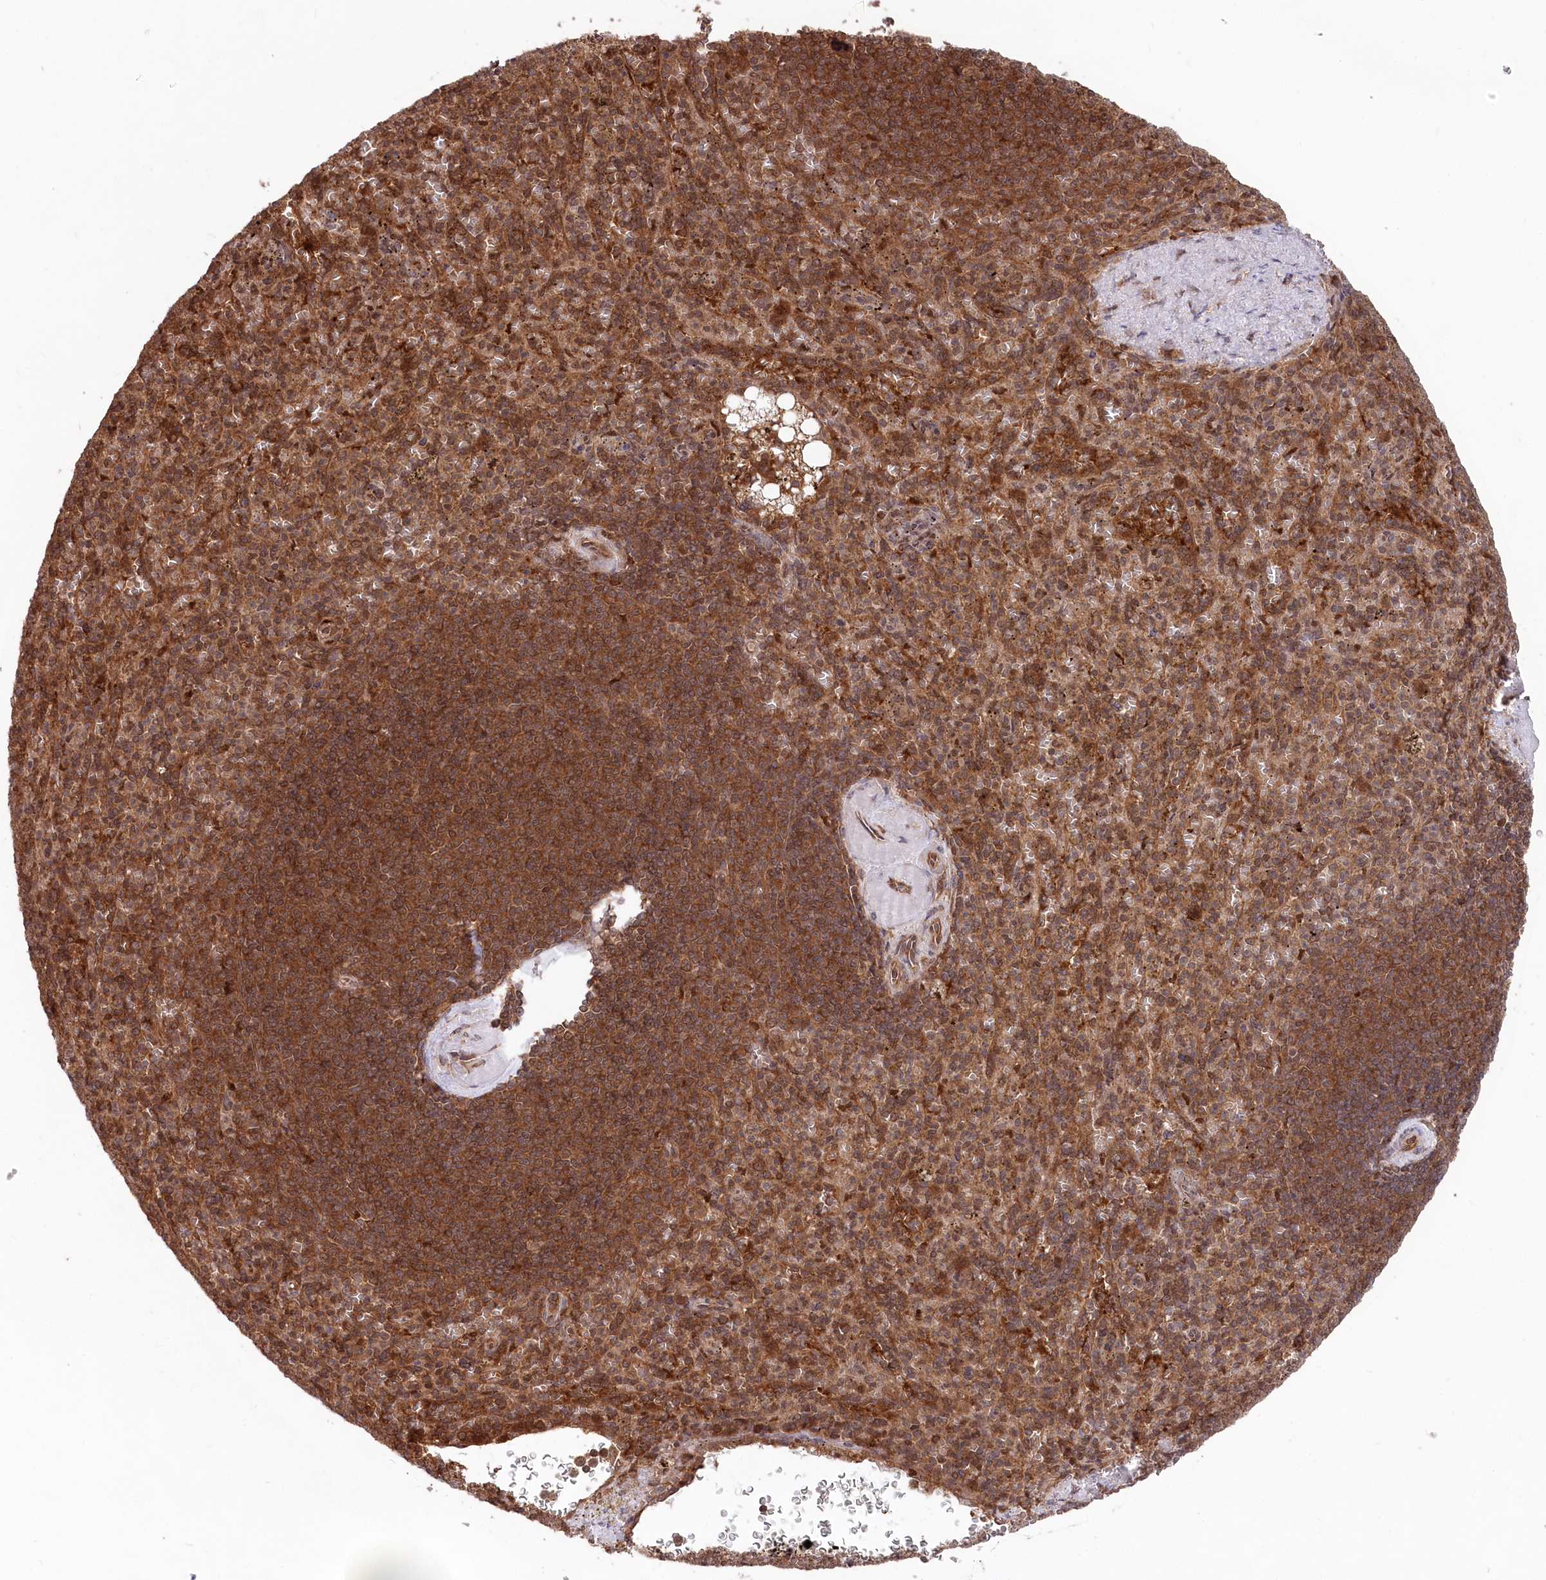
{"staining": {"intensity": "moderate", "quantity": ">75%", "location": "cytoplasmic/membranous,nuclear"}, "tissue": "spleen", "cell_type": "Cells in red pulp", "image_type": "normal", "snomed": [{"axis": "morphology", "description": "Normal tissue, NOS"}, {"axis": "topography", "description": "Spleen"}], "caption": "IHC photomicrograph of benign spleen: spleen stained using immunohistochemistry (IHC) exhibits medium levels of moderate protein expression localized specifically in the cytoplasmic/membranous,nuclear of cells in red pulp, appearing as a cytoplasmic/membranous,nuclear brown color.", "gene": "PSMA1", "patient": {"sex": "female", "age": 74}}